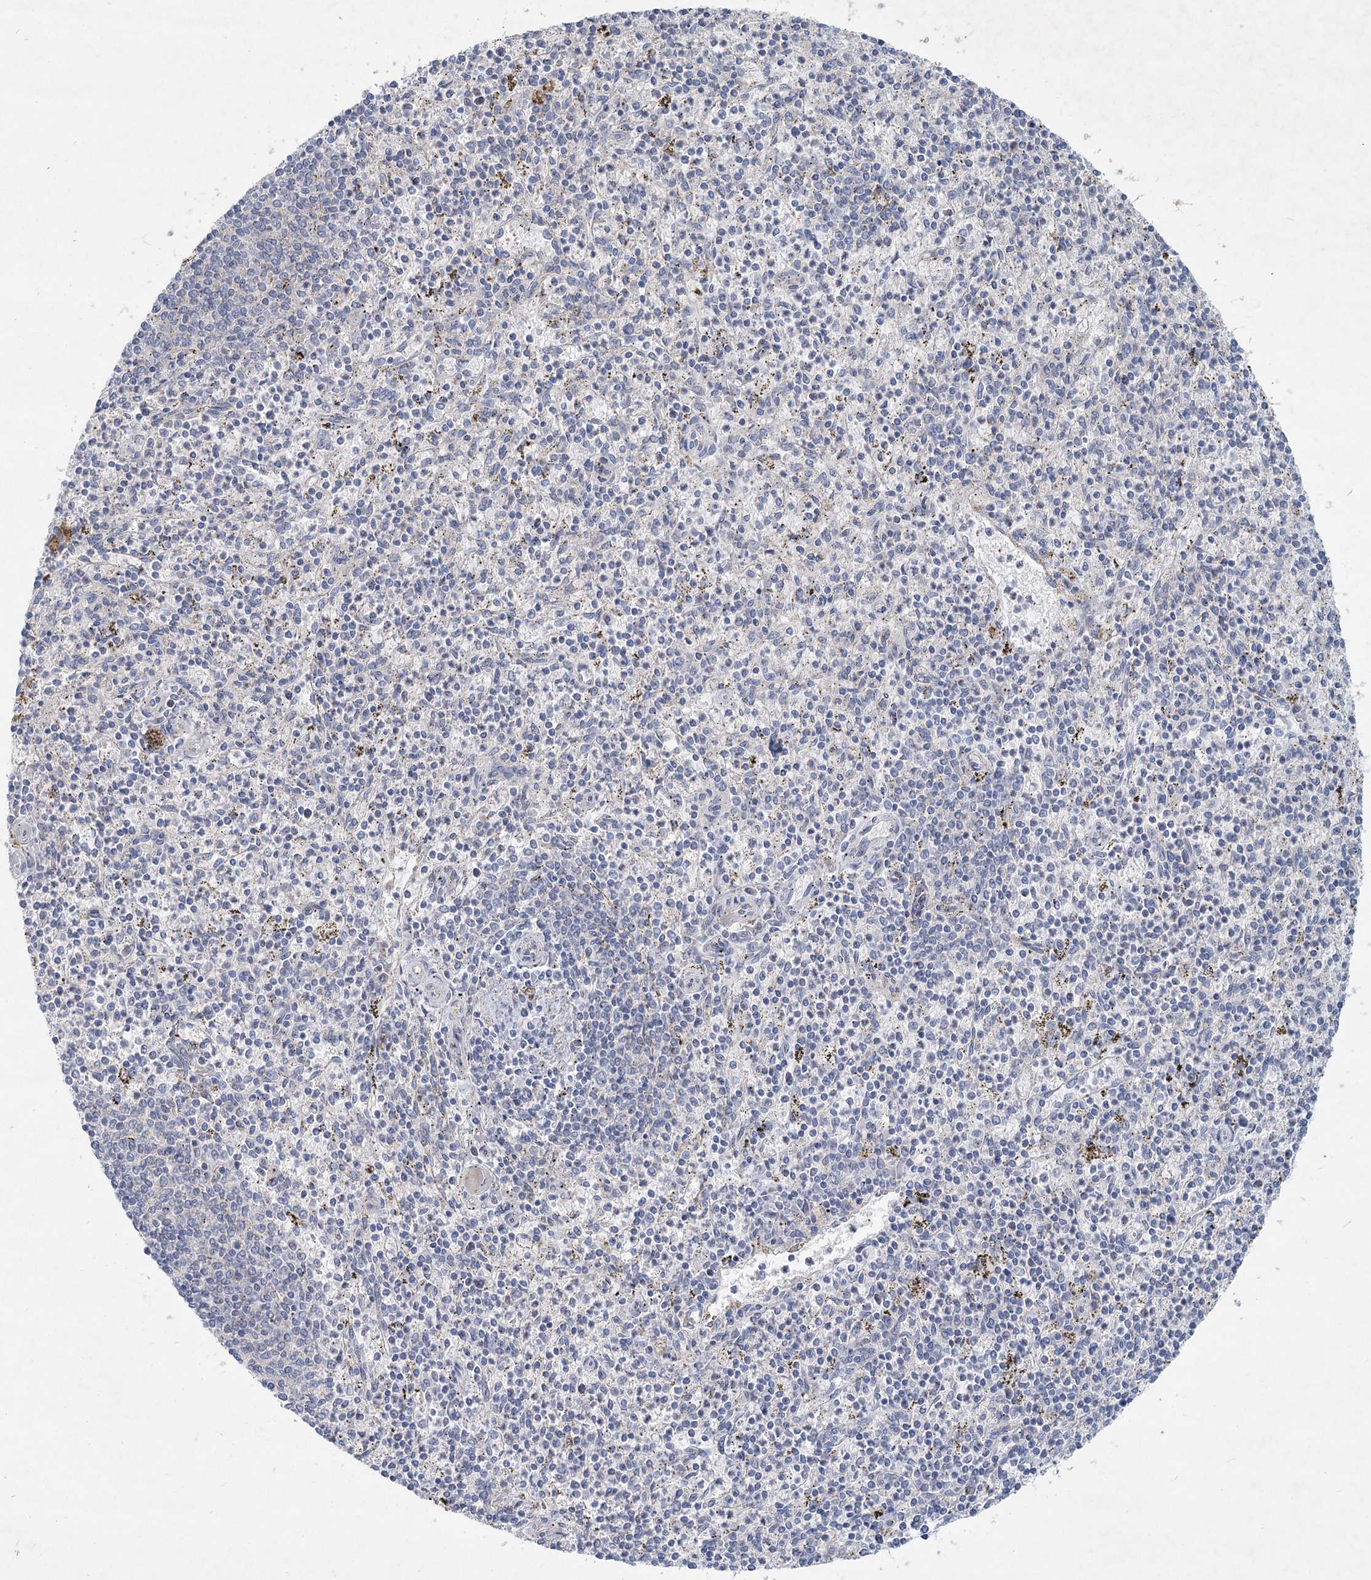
{"staining": {"intensity": "negative", "quantity": "none", "location": "none"}, "tissue": "spleen", "cell_type": "Cells in red pulp", "image_type": "normal", "snomed": [{"axis": "morphology", "description": "Normal tissue, NOS"}, {"axis": "topography", "description": "Spleen"}], "caption": "The photomicrograph shows no significant staining in cells in red pulp of spleen.", "gene": "DNMBP", "patient": {"sex": "male", "age": 72}}